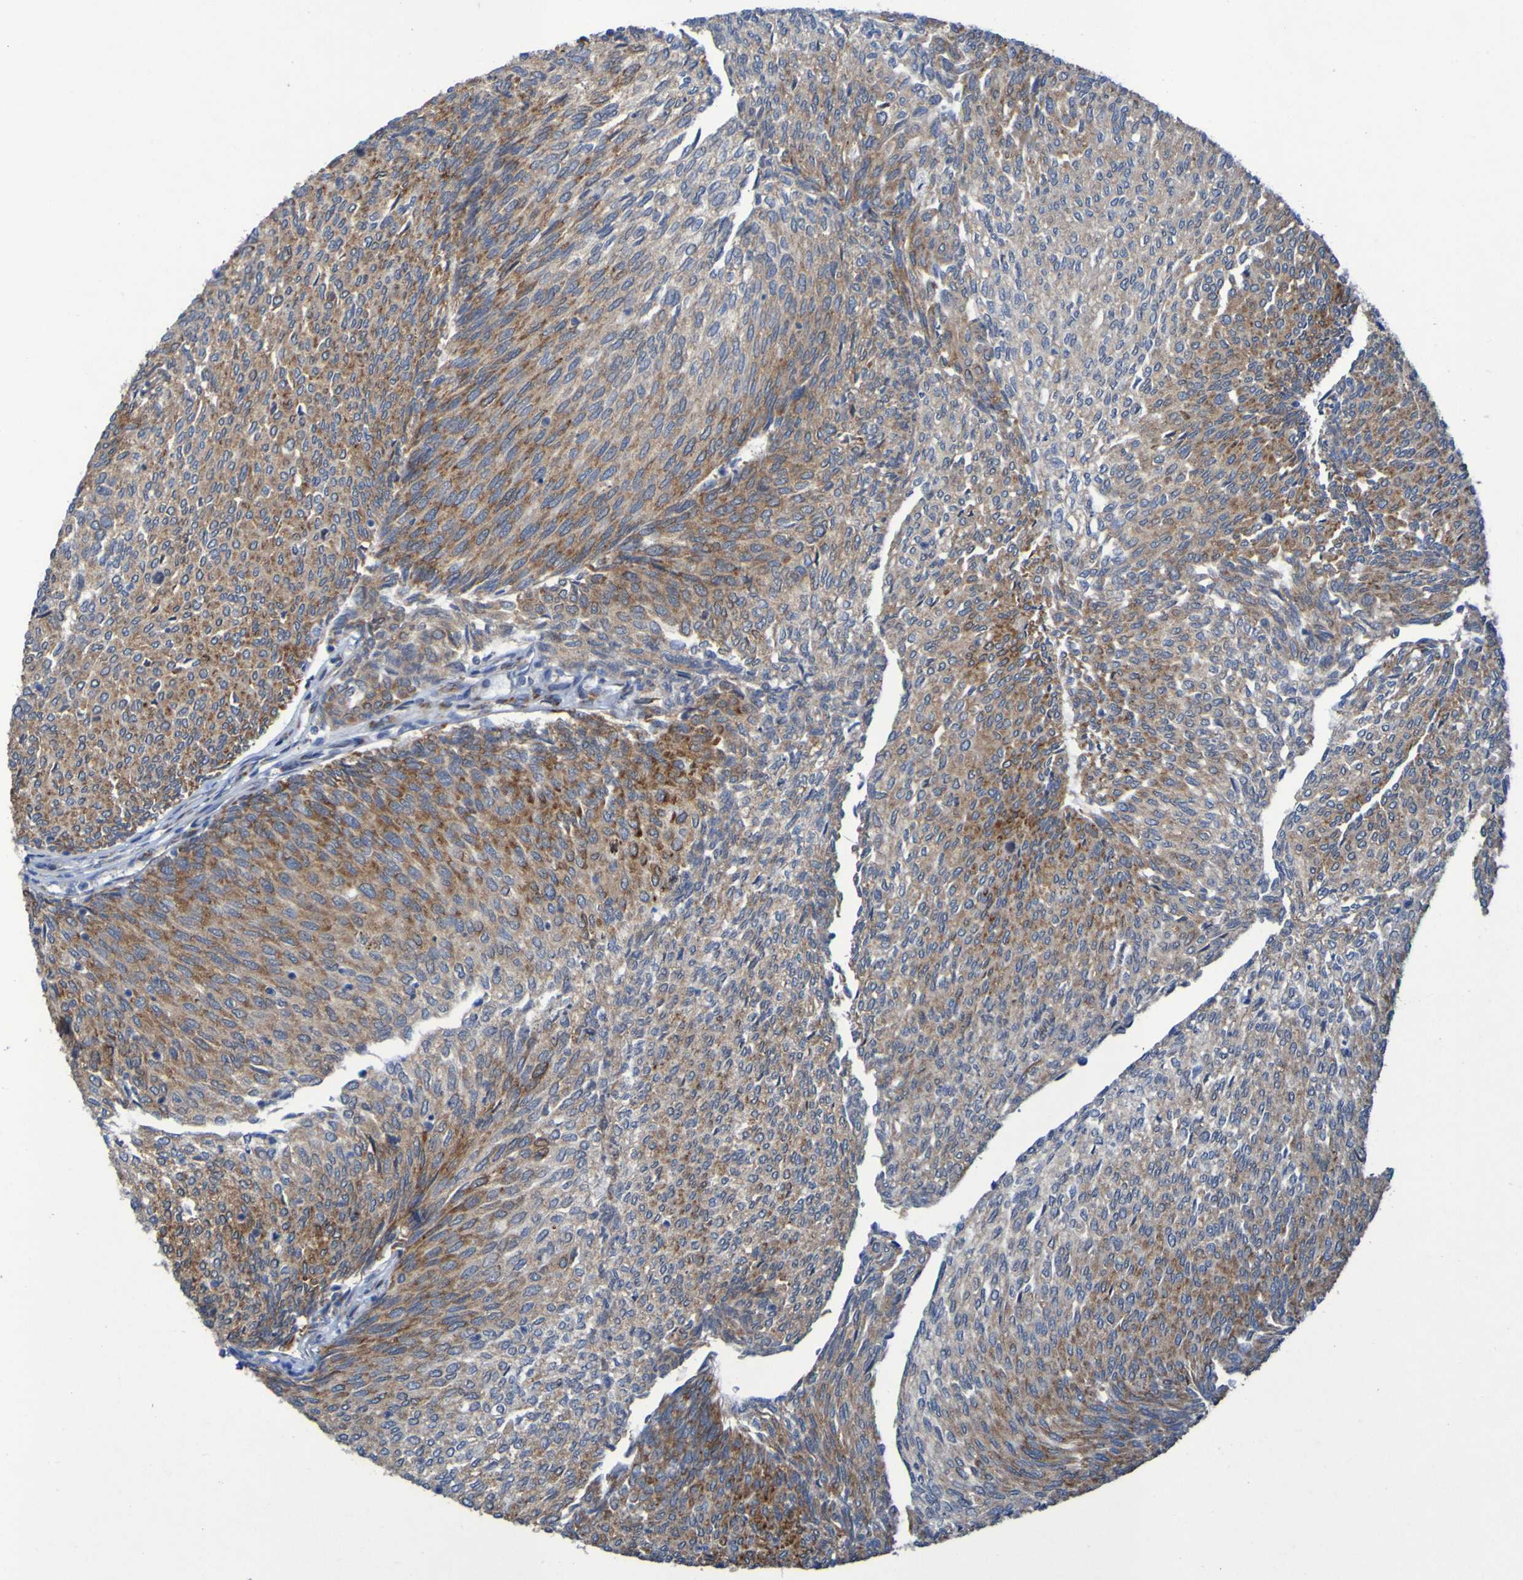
{"staining": {"intensity": "weak", "quantity": ">75%", "location": "cytoplasmic/membranous"}, "tissue": "urothelial cancer", "cell_type": "Tumor cells", "image_type": "cancer", "snomed": [{"axis": "morphology", "description": "Urothelial carcinoma, Low grade"}, {"axis": "topography", "description": "Urinary bladder"}], "caption": "Urothelial cancer tissue displays weak cytoplasmic/membranous expression in approximately >75% of tumor cells, visualized by immunohistochemistry.", "gene": "FKBP3", "patient": {"sex": "female", "age": 79}}